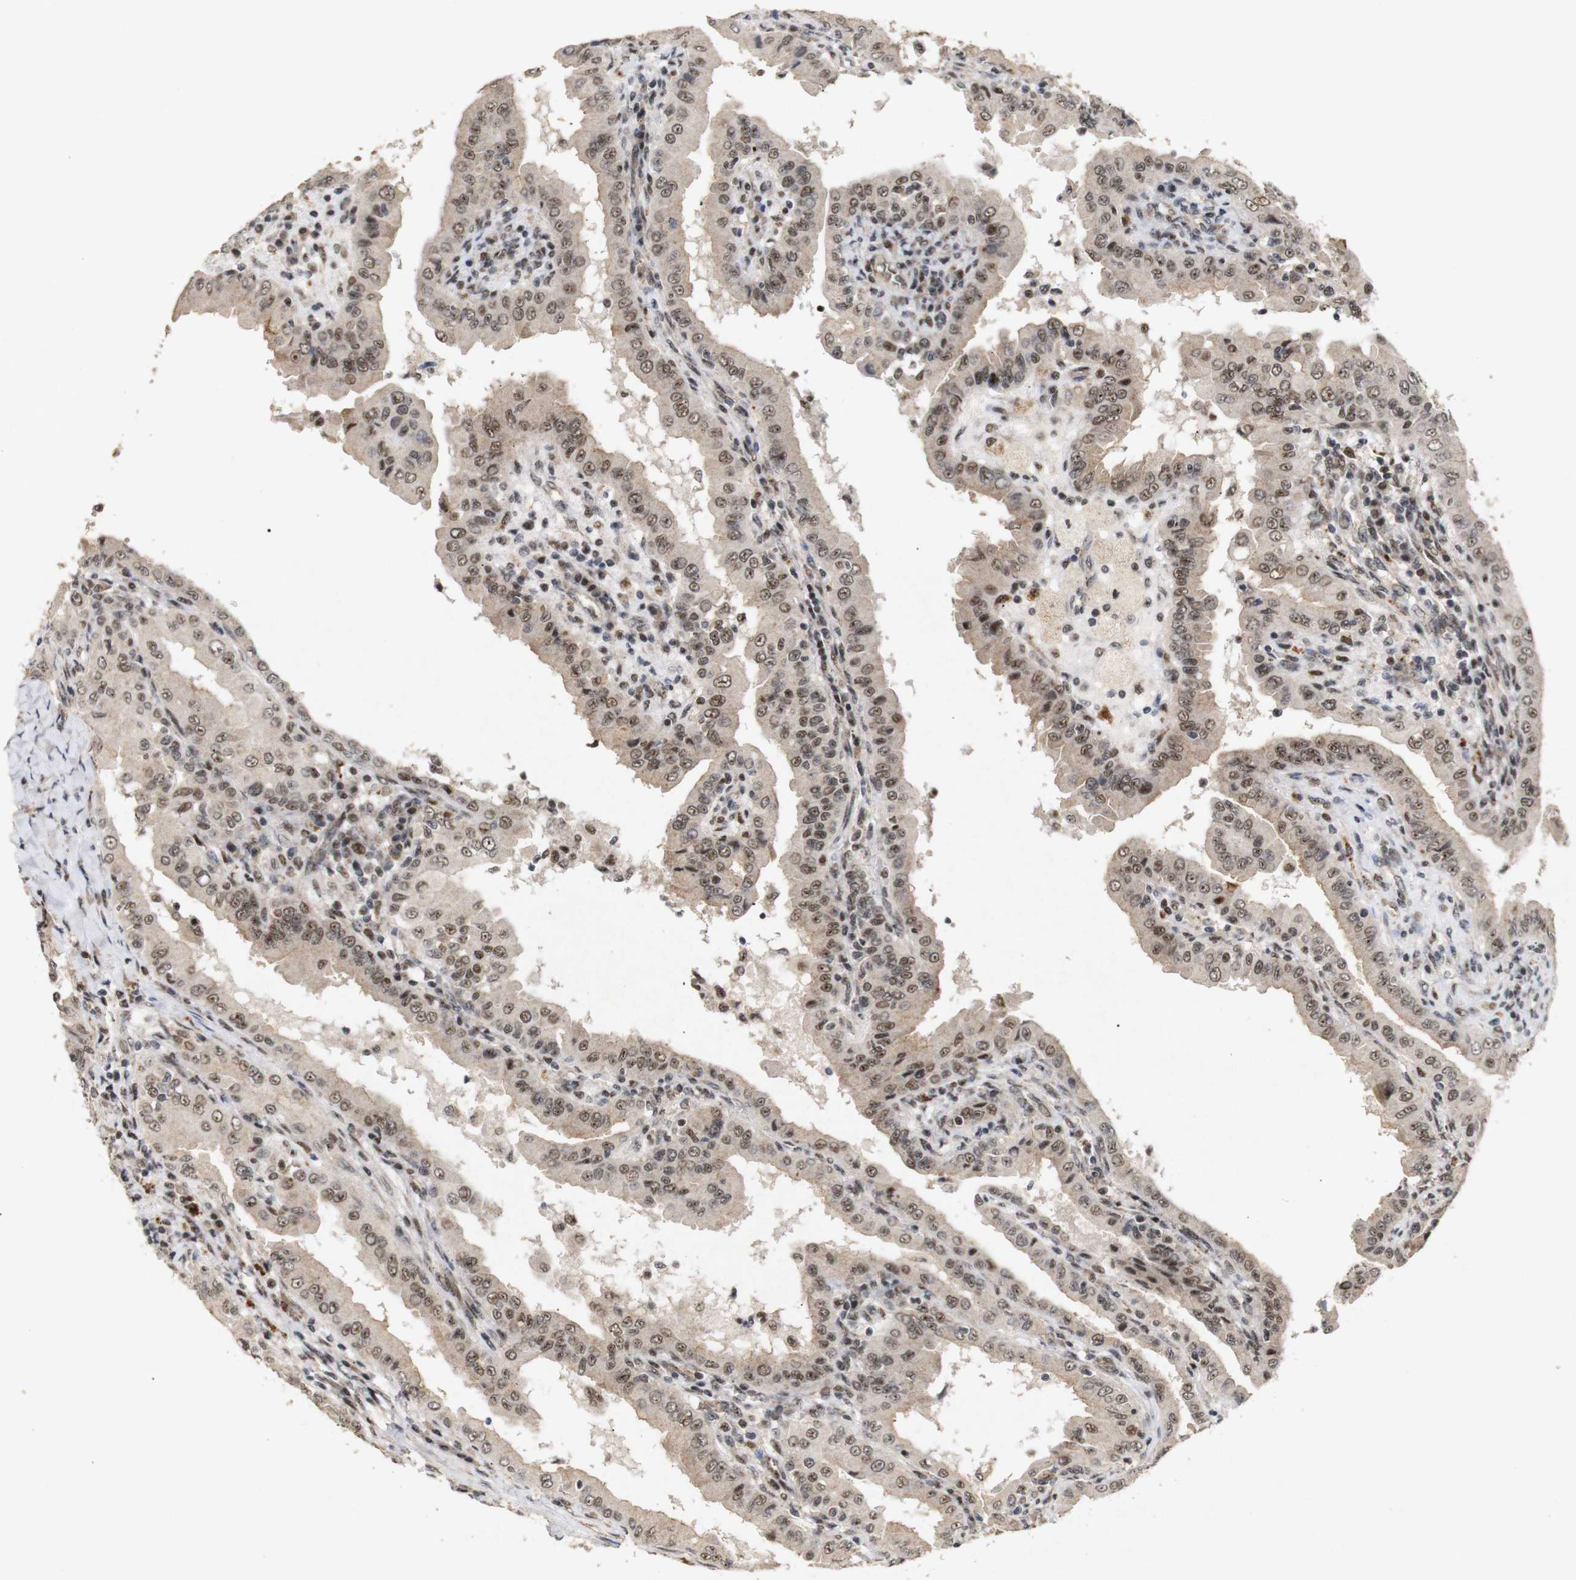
{"staining": {"intensity": "moderate", "quantity": ">75%", "location": "cytoplasmic/membranous,nuclear"}, "tissue": "thyroid cancer", "cell_type": "Tumor cells", "image_type": "cancer", "snomed": [{"axis": "morphology", "description": "Papillary adenocarcinoma, NOS"}, {"axis": "topography", "description": "Thyroid gland"}], "caption": "Thyroid cancer stained with a brown dye demonstrates moderate cytoplasmic/membranous and nuclear positive staining in about >75% of tumor cells.", "gene": "PYM1", "patient": {"sex": "male", "age": 33}}